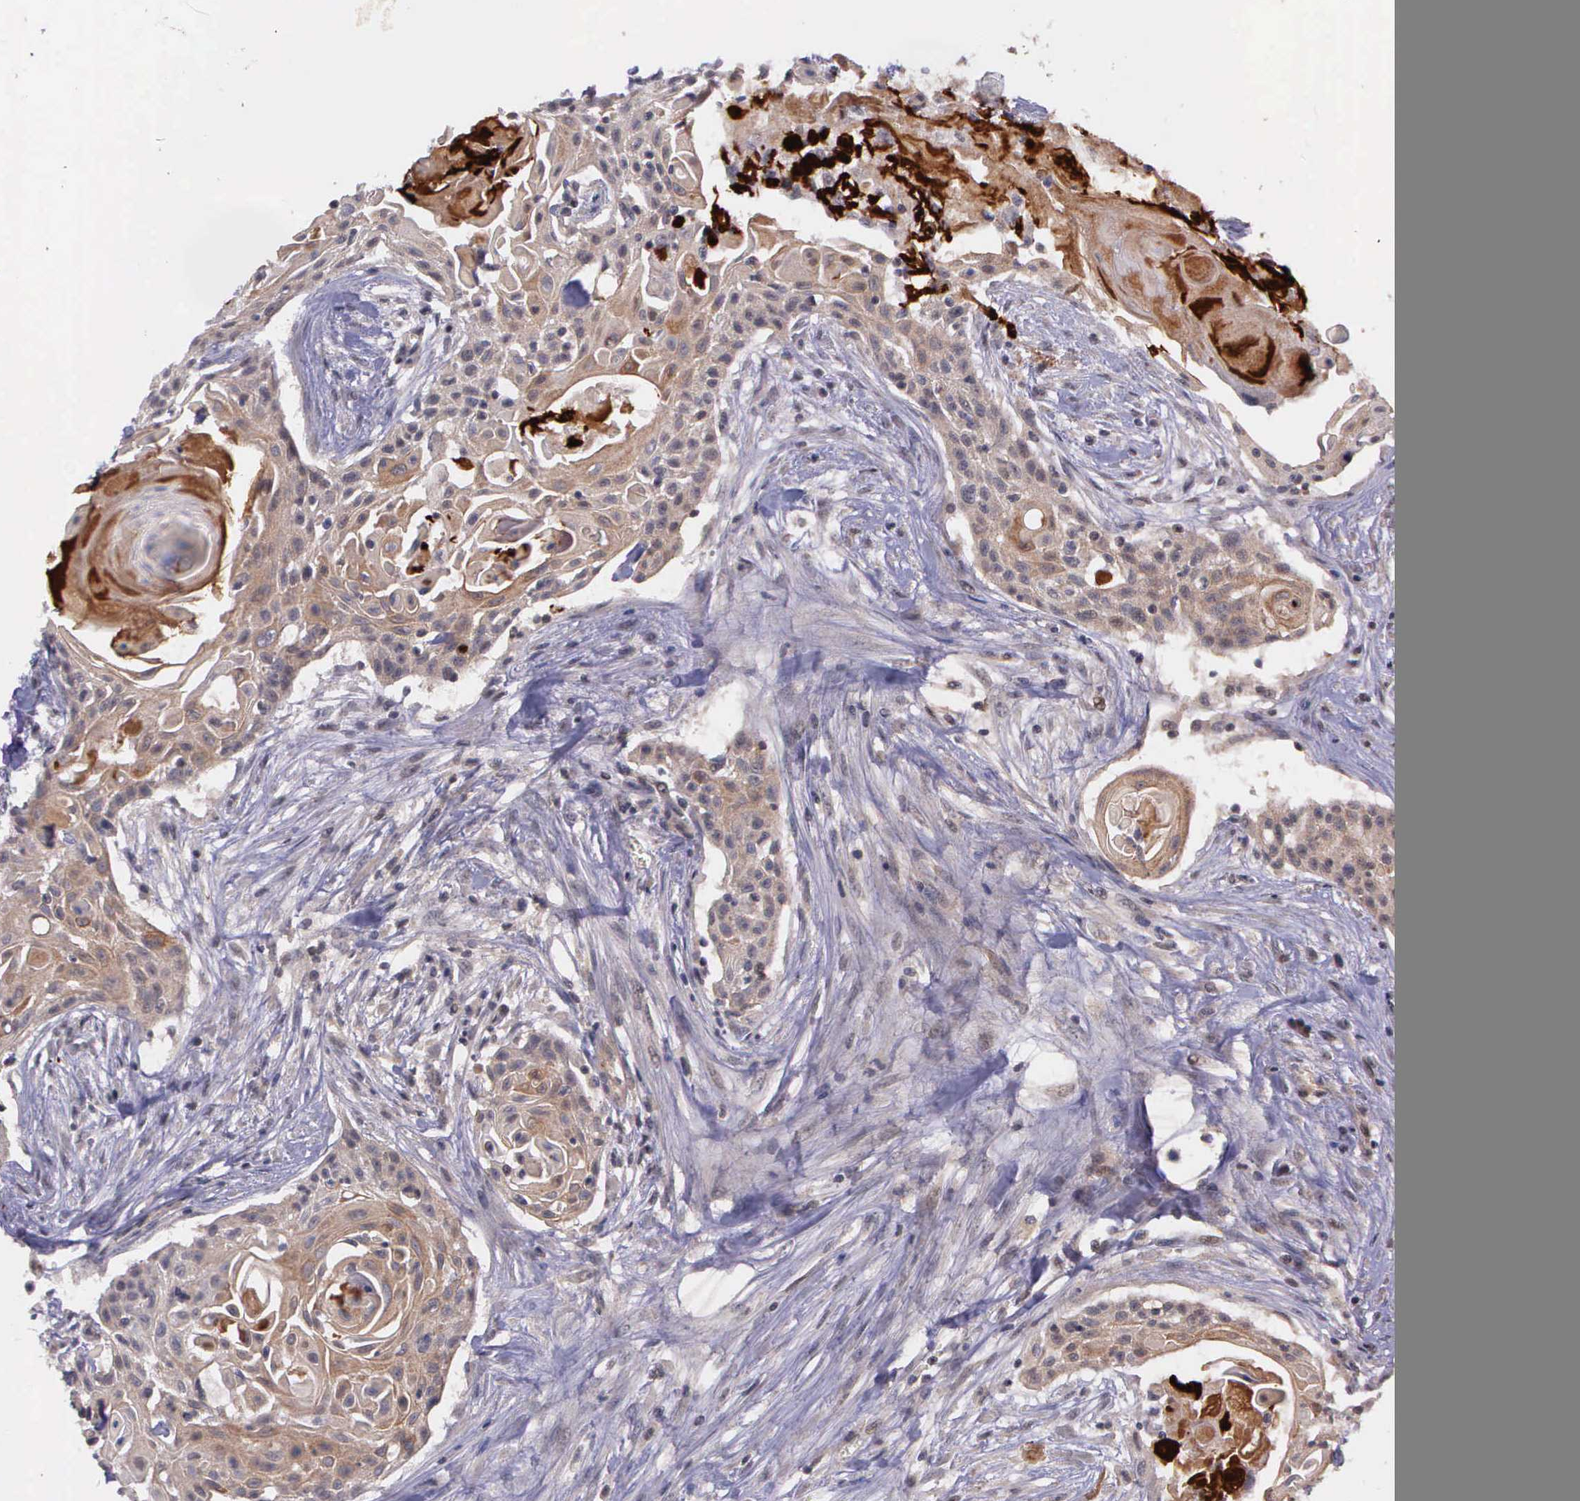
{"staining": {"intensity": "weak", "quantity": ">75%", "location": "cytoplasmic/membranous"}, "tissue": "head and neck cancer", "cell_type": "Tumor cells", "image_type": "cancer", "snomed": [{"axis": "morphology", "description": "Squamous cell carcinoma, NOS"}, {"axis": "morphology", "description": "Squamous cell carcinoma, metastatic, NOS"}, {"axis": "topography", "description": "Lymph node"}, {"axis": "topography", "description": "Salivary gland"}, {"axis": "topography", "description": "Head-Neck"}], "caption": "Head and neck cancer stained with a brown dye demonstrates weak cytoplasmic/membranous positive expression in about >75% of tumor cells.", "gene": "PRICKLE3", "patient": {"sex": "female", "age": 74}}